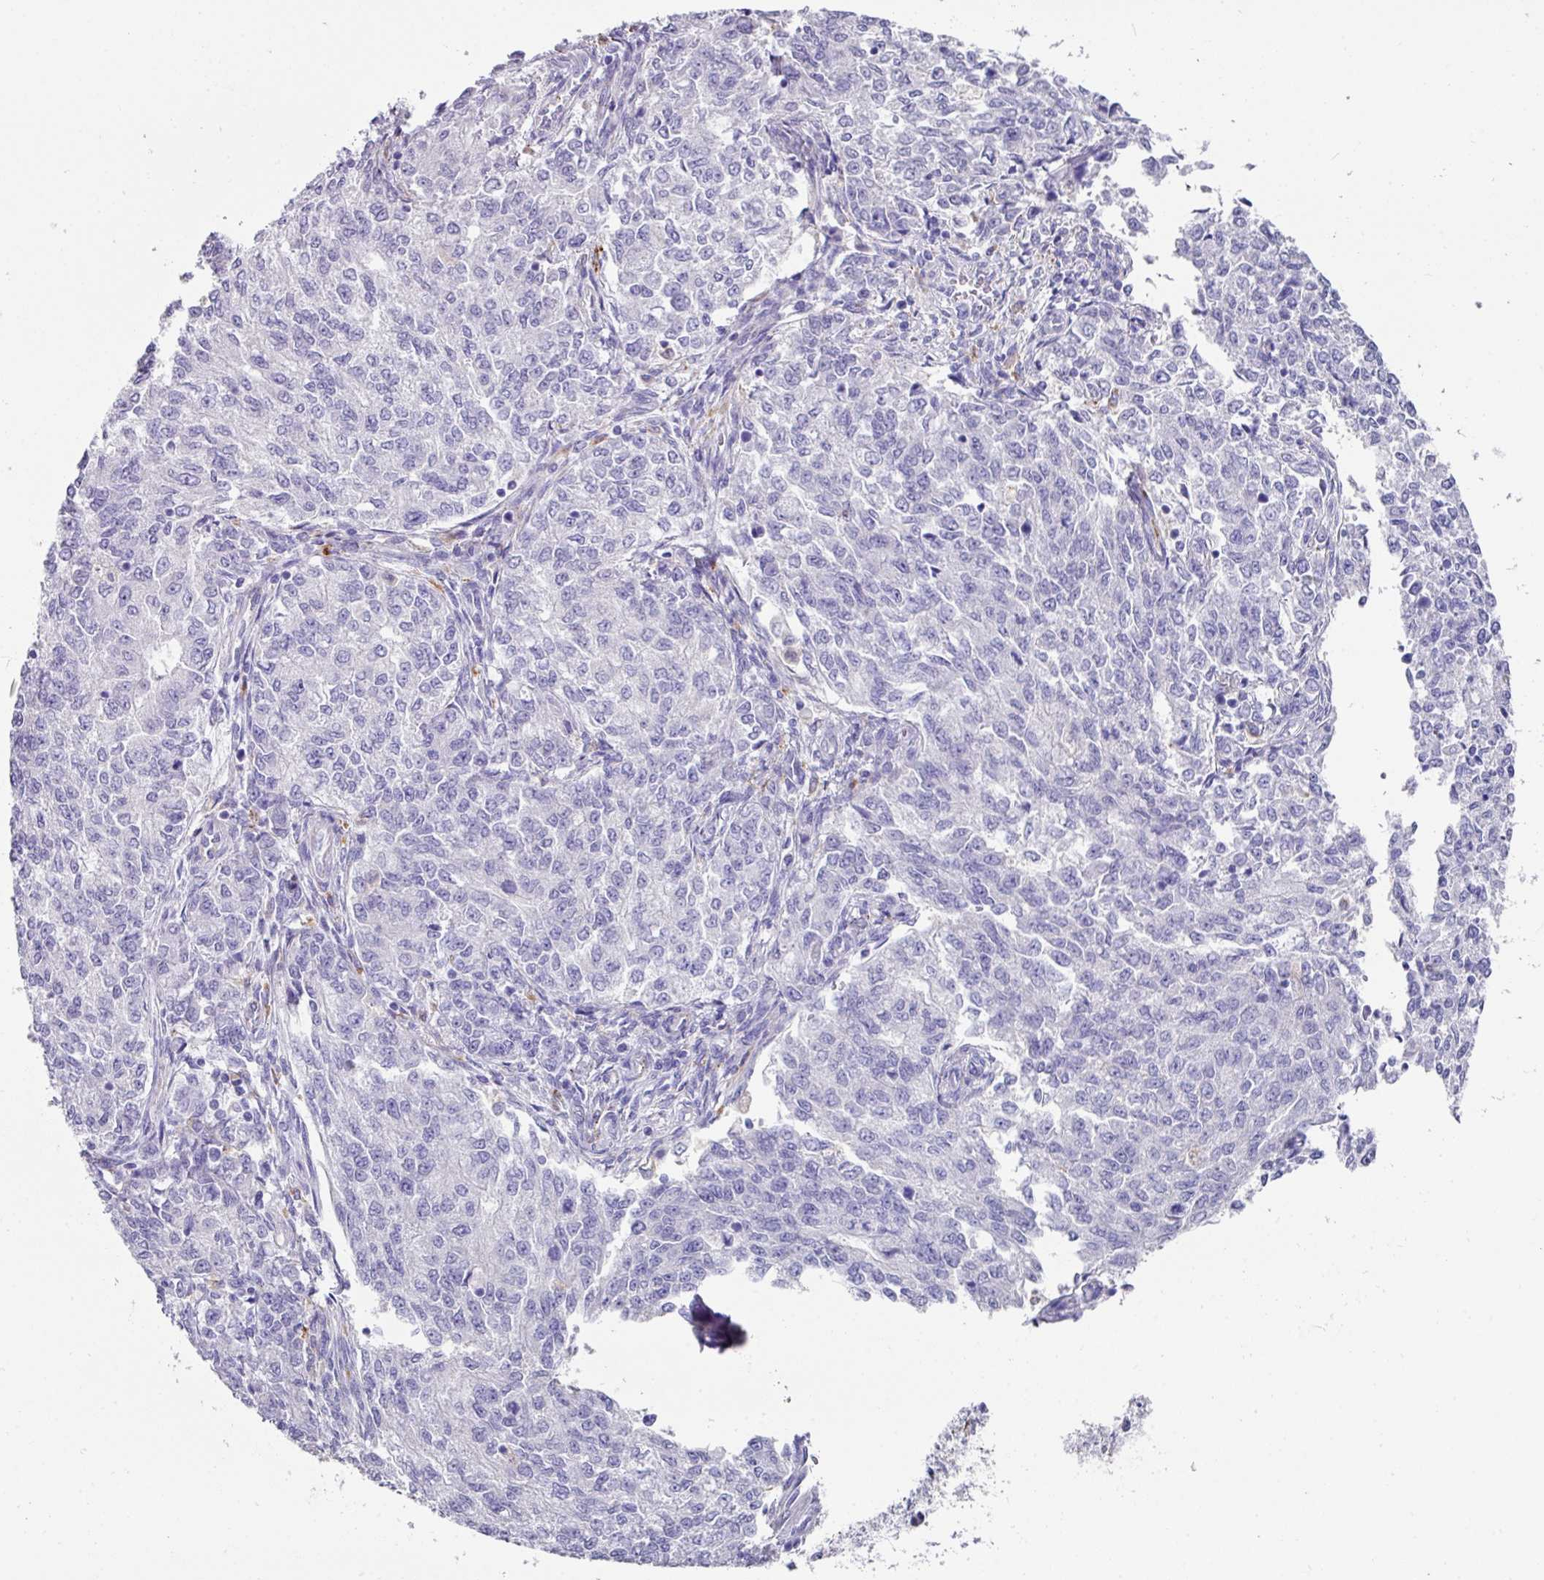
{"staining": {"intensity": "negative", "quantity": "none", "location": "none"}, "tissue": "endometrial cancer", "cell_type": "Tumor cells", "image_type": "cancer", "snomed": [{"axis": "morphology", "description": "Adenocarcinoma, NOS"}, {"axis": "topography", "description": "Endometrium"}], "caption": "Histopathology image shows no protein positivity in tumor cells of endometrial cancer (adenocarcinoma) tissue.", "gene": "CPVL", "patient": {"sex": "female", "age": 50}}